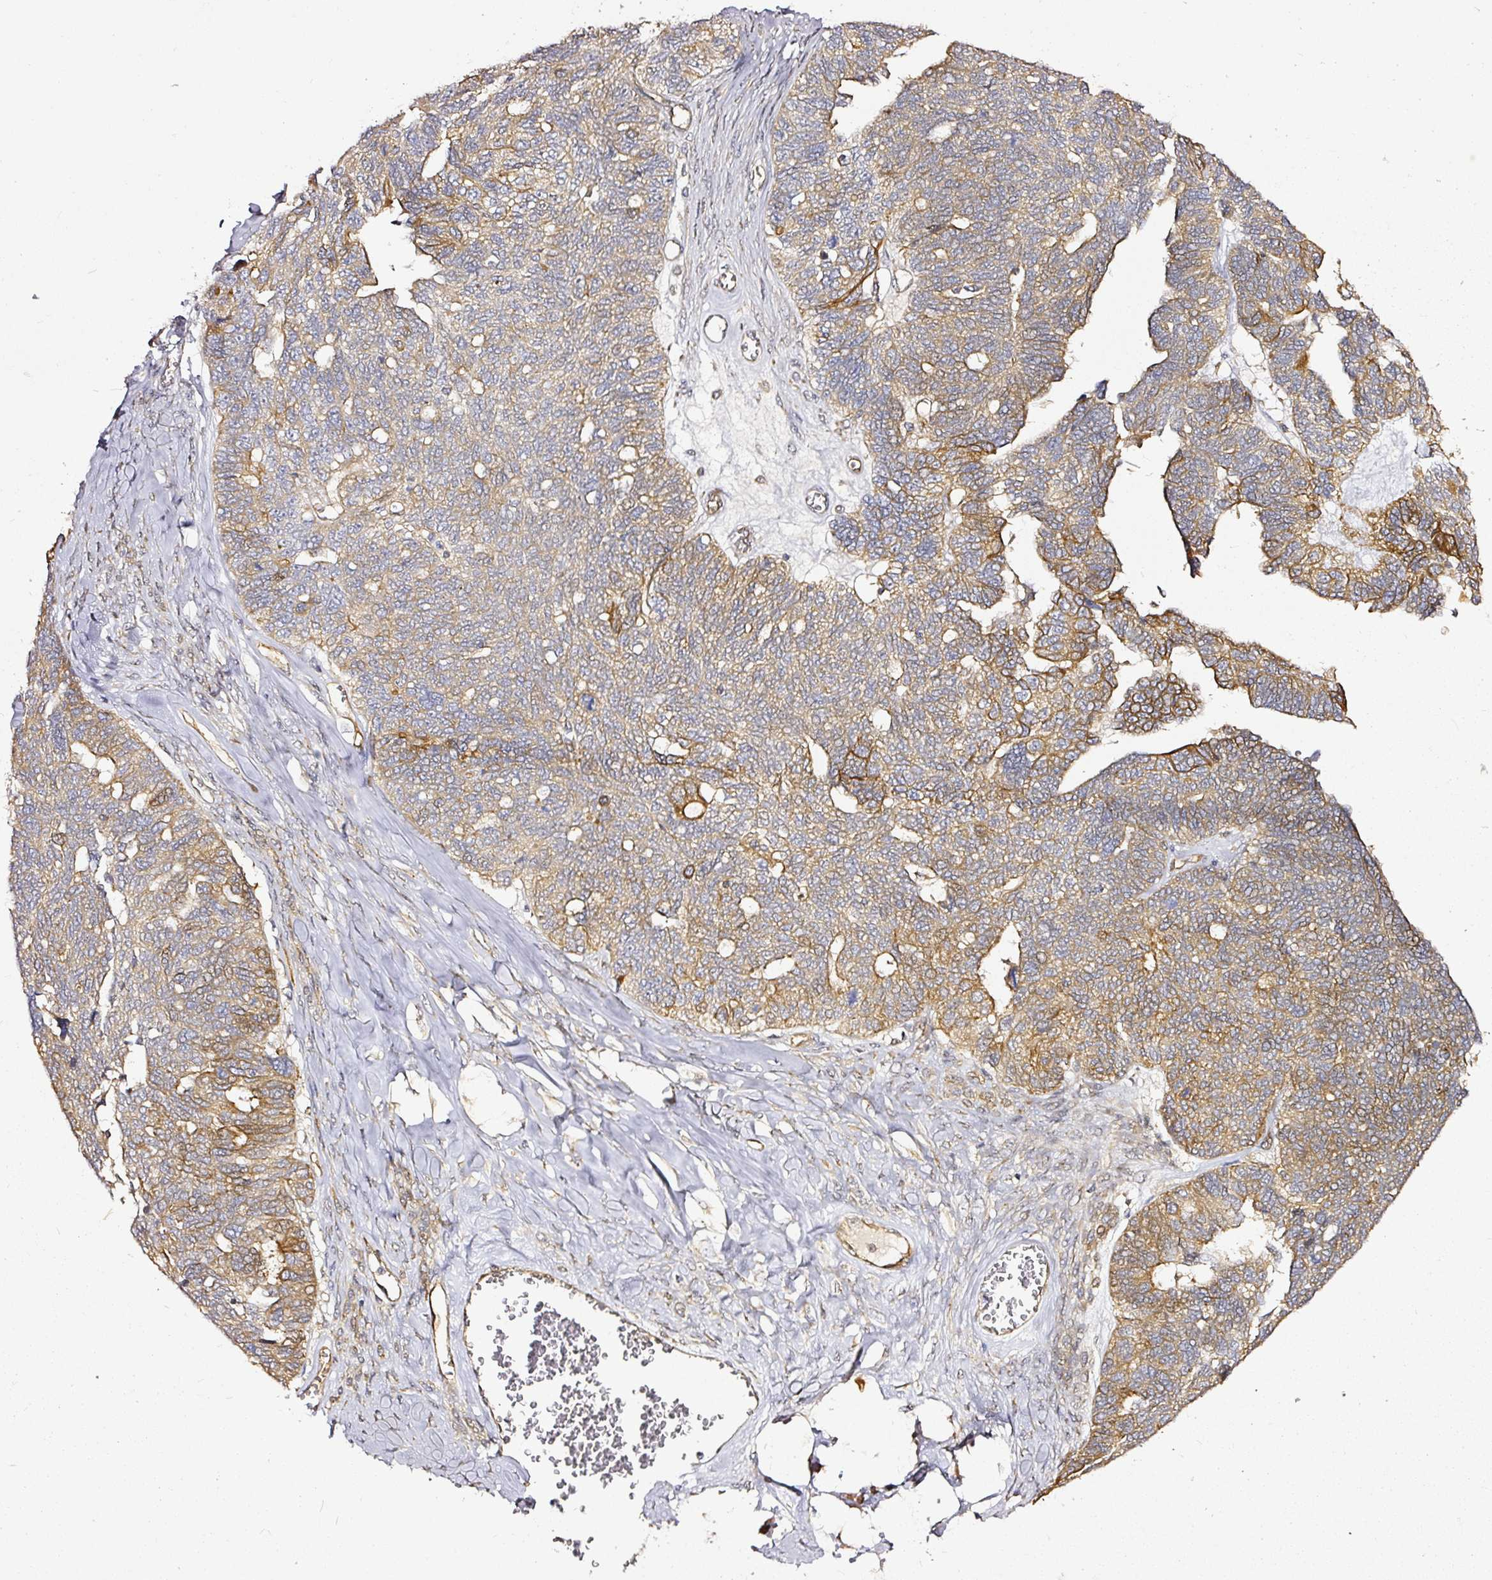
{"staining": {"intensity": "moderate", "quantity": "25%-75%", "location": "cytoplasmic/membranous"}, "tissue": "ovarian cancer", "cell_type": "Tumor cells", "image_type": "cancer", "snomed": [{"axis": "morphology", "description": "Cystadenocarcinoma, serous, NOS"}, {"axis": "topography", "description": "Ovary"}], "caption": "Protein staining demonstrates moderate cytoplasmic/membranous expression in approximately 25%-75% of tumor cells in ovarian serous cystadenocarcinoma. (DAB (3,3'-diaminobenzidine) = brown stain, brightfield microscopy at high magnification).", "gene": "MIF4GD", "patient": {"sex": "female", "age": 79}}